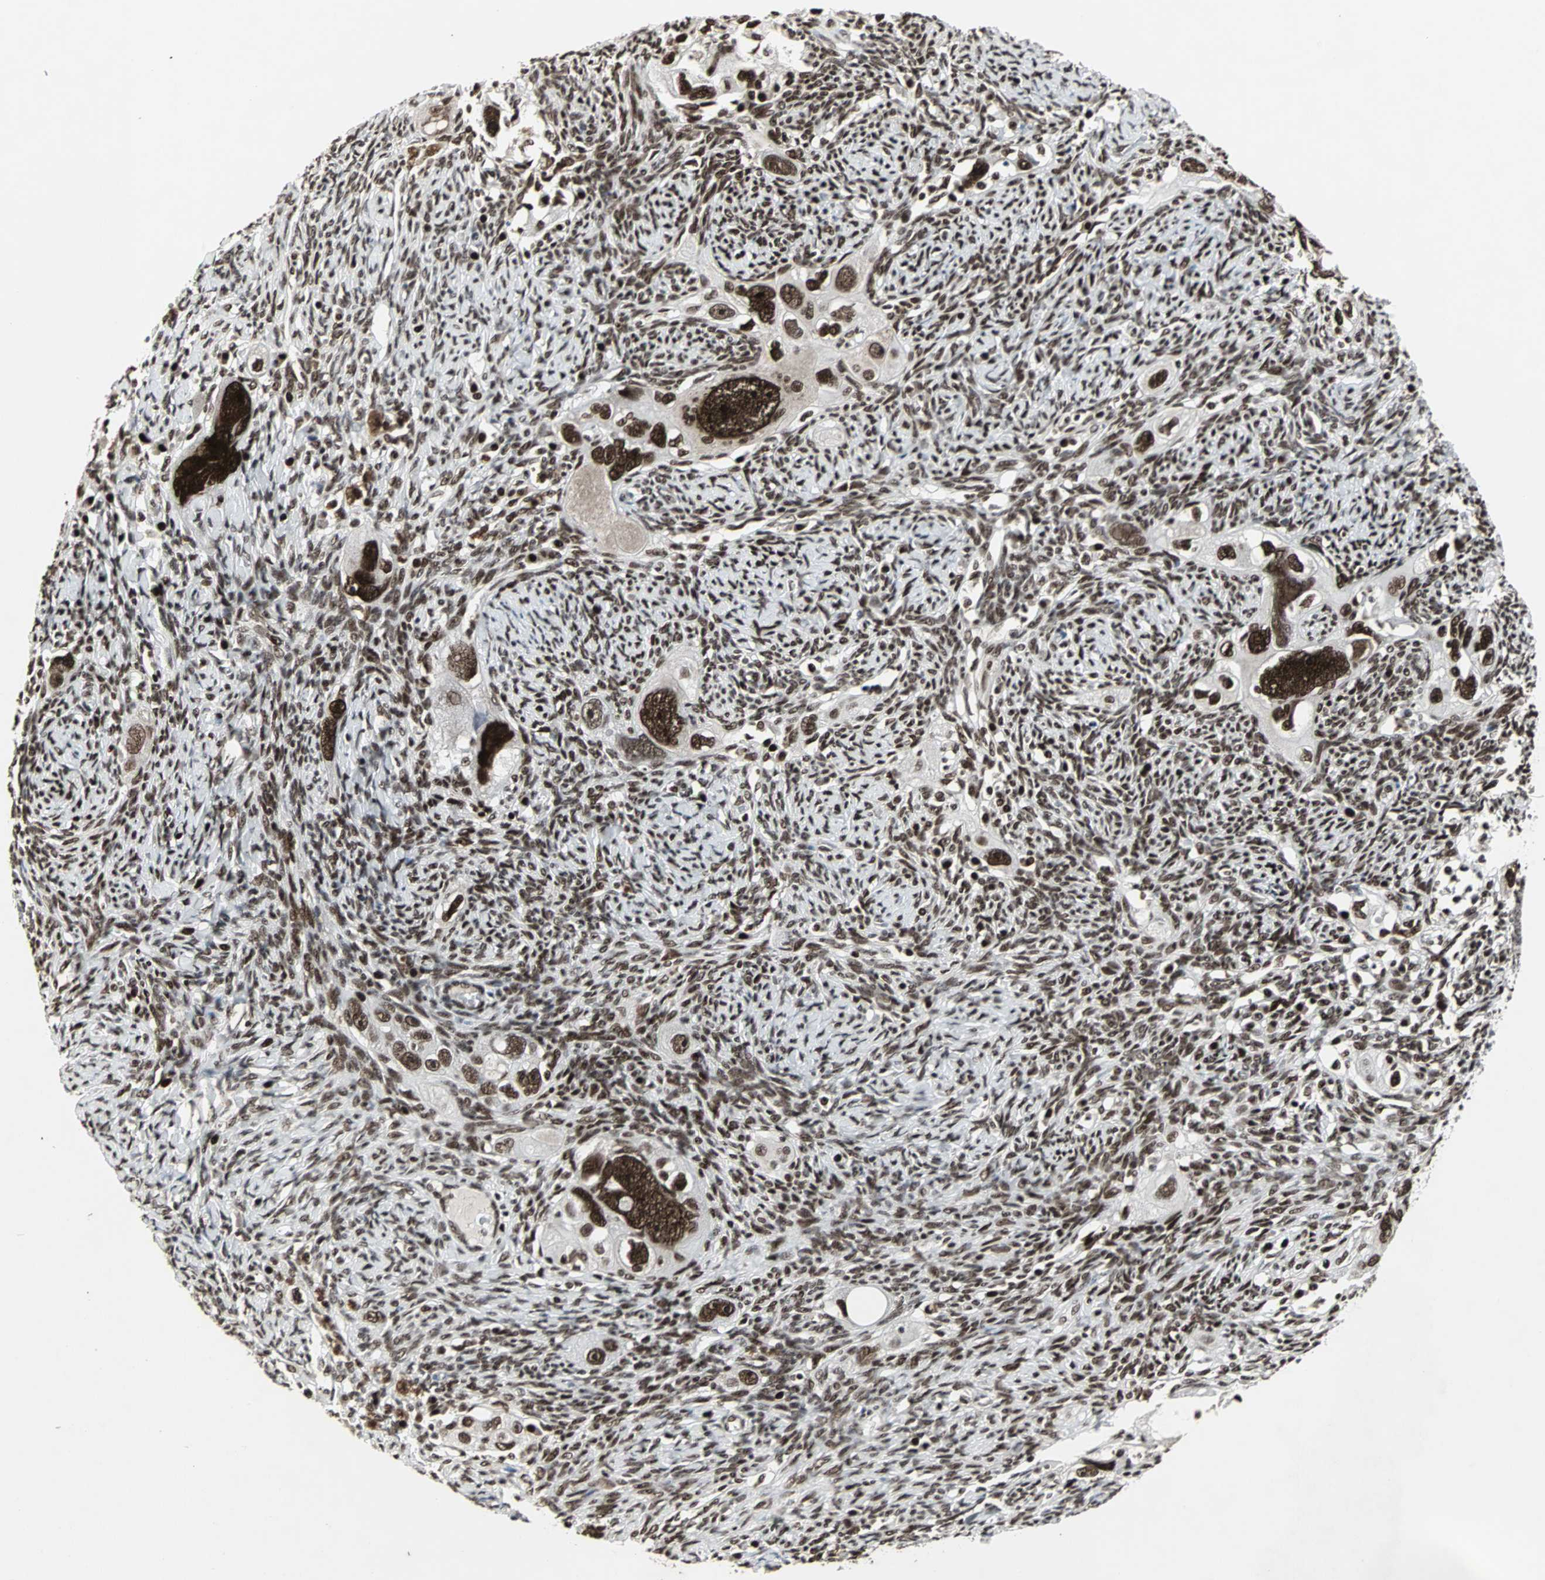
{"staining": {"intensity": "strong", "quantity": ">75%", "location": "nuclear"}, "tissue": "ovarian cancer", "cell_type": "Tumor cells", "image_type": "cancer", "snomed": [{"axis": "morphology", "description": "Normal tissue, NOS"}, {"axis": "morphology", "description": "Cystadenocarcinoma, serous, NOS"}, {"axis": "topography", "description": "Ovary"}], "caption": "High-magnification brightfield microscopy of ovarian serous cystadenocarcinoma stained with DAB (brown) and counterstained with hematoxylin (blue). tumor cells exhibit strong nuclear staining is appreciated in approximately>75% of cells.", "gene": "PNKP", "patient": {"sex": "female", "age": 62}}